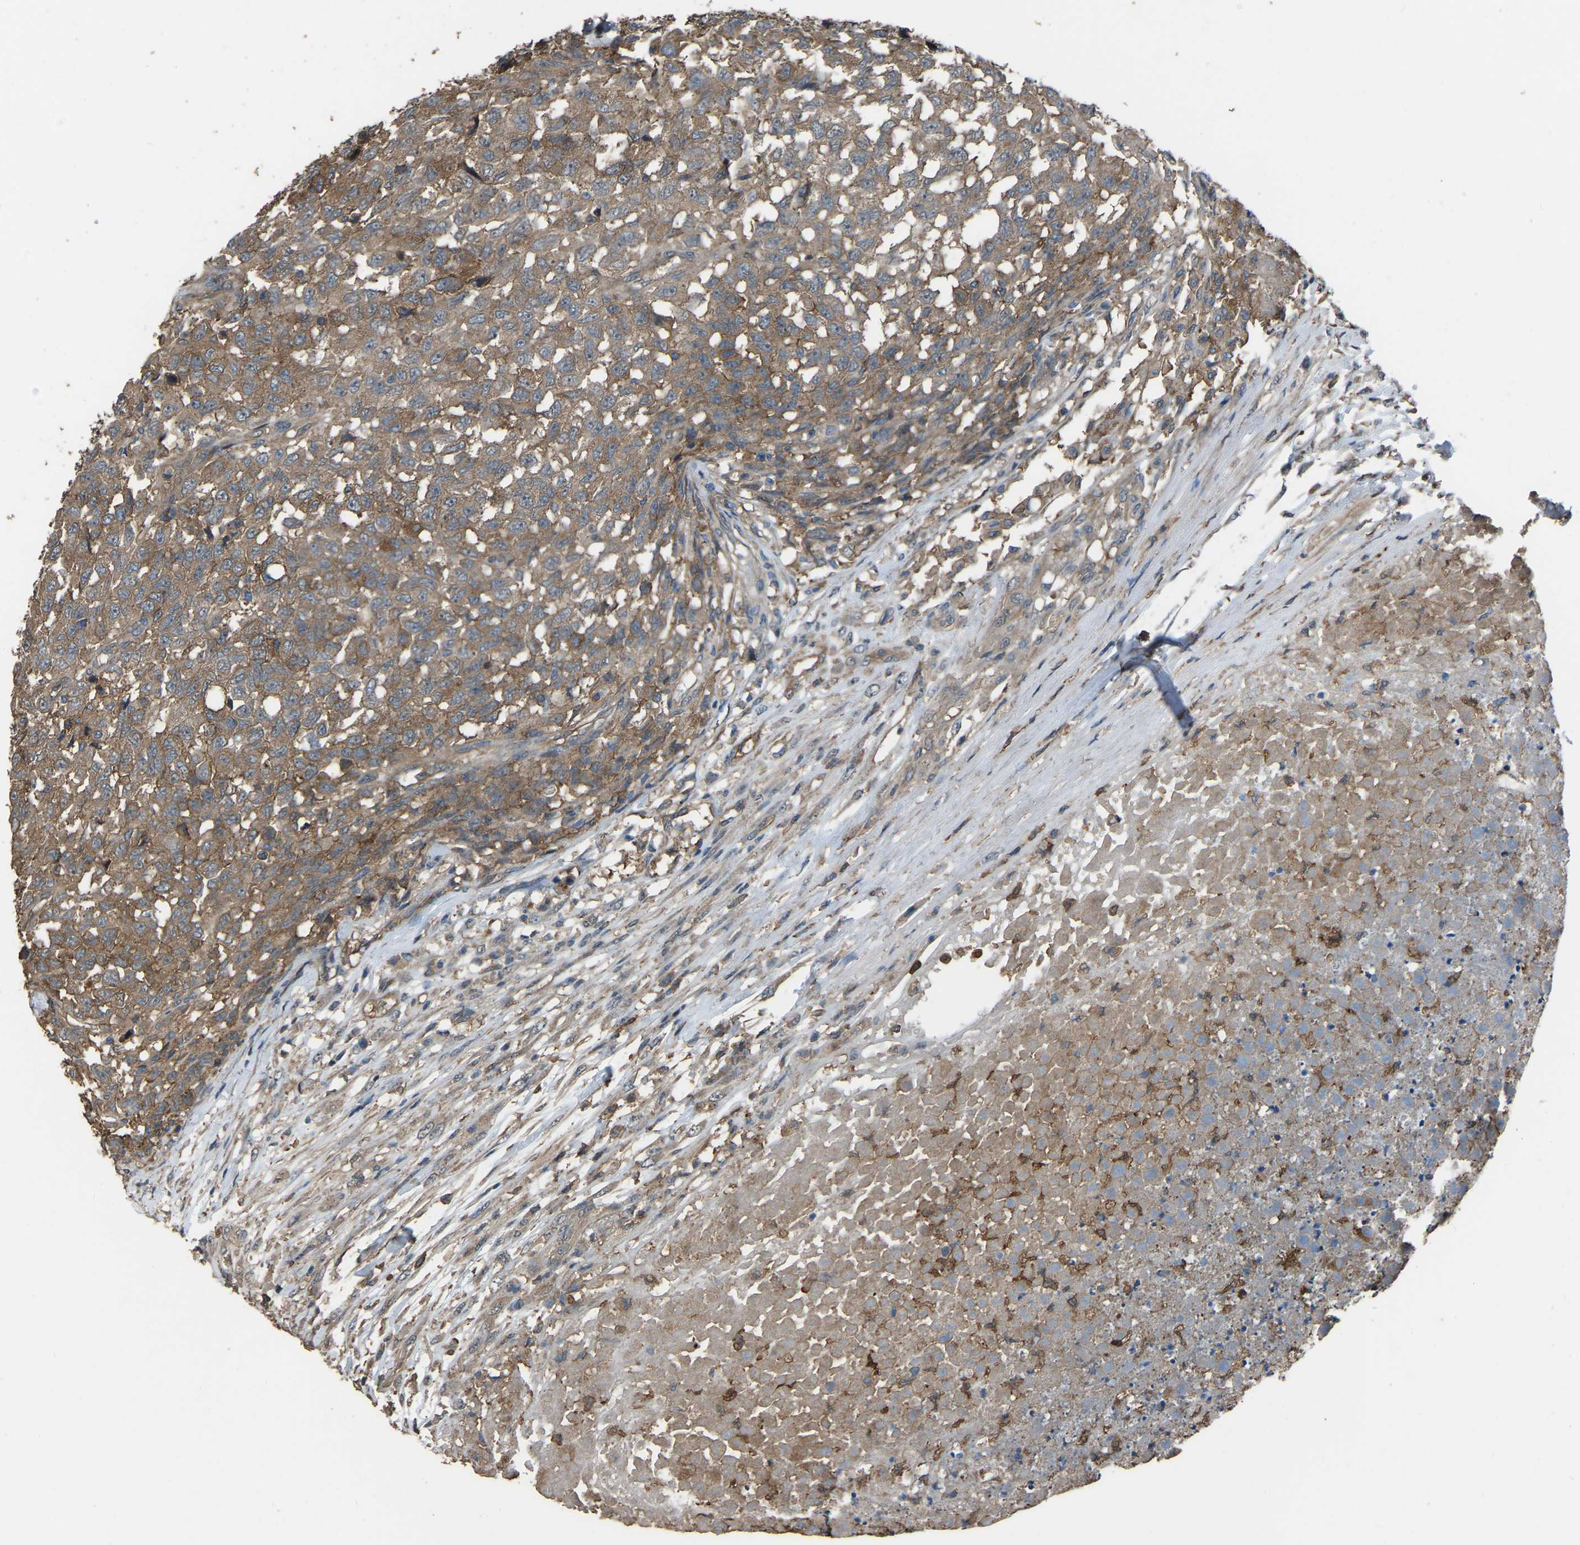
{"staining": {"intensity": "moderate", "quantity": ">75%", "location": "cytoplasmic/membranous"}, "tissue": "testis cancer", "cell_type": "Tumor cells", "image_type": "cancer", "snomed": [{"axis": "morphology", "description": "Seminoma, NOS"}, {"axis": "topography", "description": "Testis"}], "caption": "Immunohistochemistry of human testis cancer (seminoma) reveals medium levels of moderate cytoplasmic/membranous staining in approximately >75% of tumor cells.", "gene": "SLC4A2", "patient": {"sex": "male", "age": 59}}